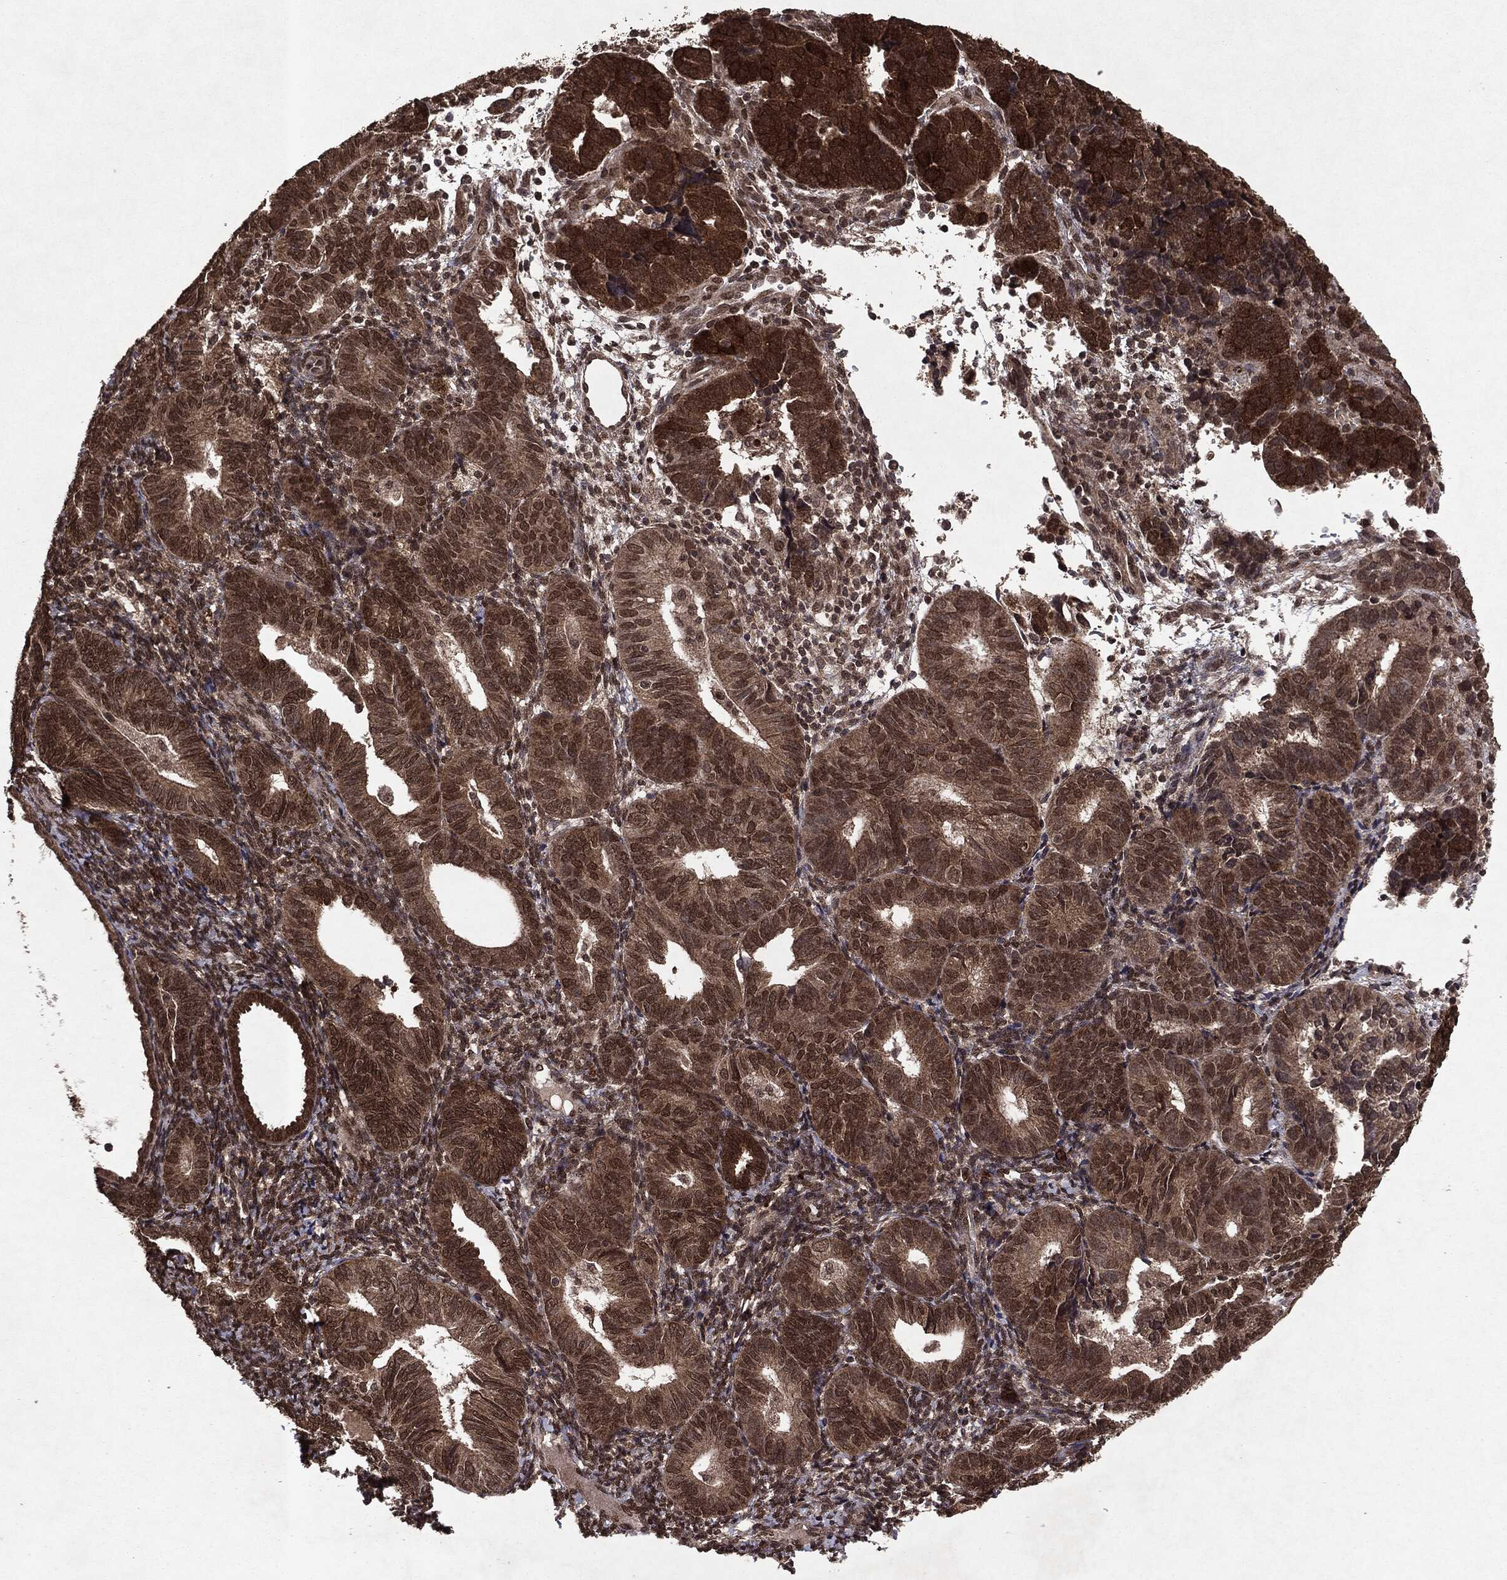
{"staining": {"intensity": "moderate", "quantity": ">75%", "location": "cytoplasmic/membranous,nuclear"}, "tissue": "endometrial cancer", "cell_type": "Tumor cells", "image_type": "cancer", "snomed": [{"axis": "morphology", "description": "Adenocarcinoma, NOS"}, {"axis": "topography", "description": "Endometrium"}], "caption": "A brown stain labels moderate cytoplasmic/membranous and nuclear staining of a protein in human endometrial adenocarcinoma tumor cells.", "gene": "PEBP1", "patient": {"sex": "female", "age": 82}}